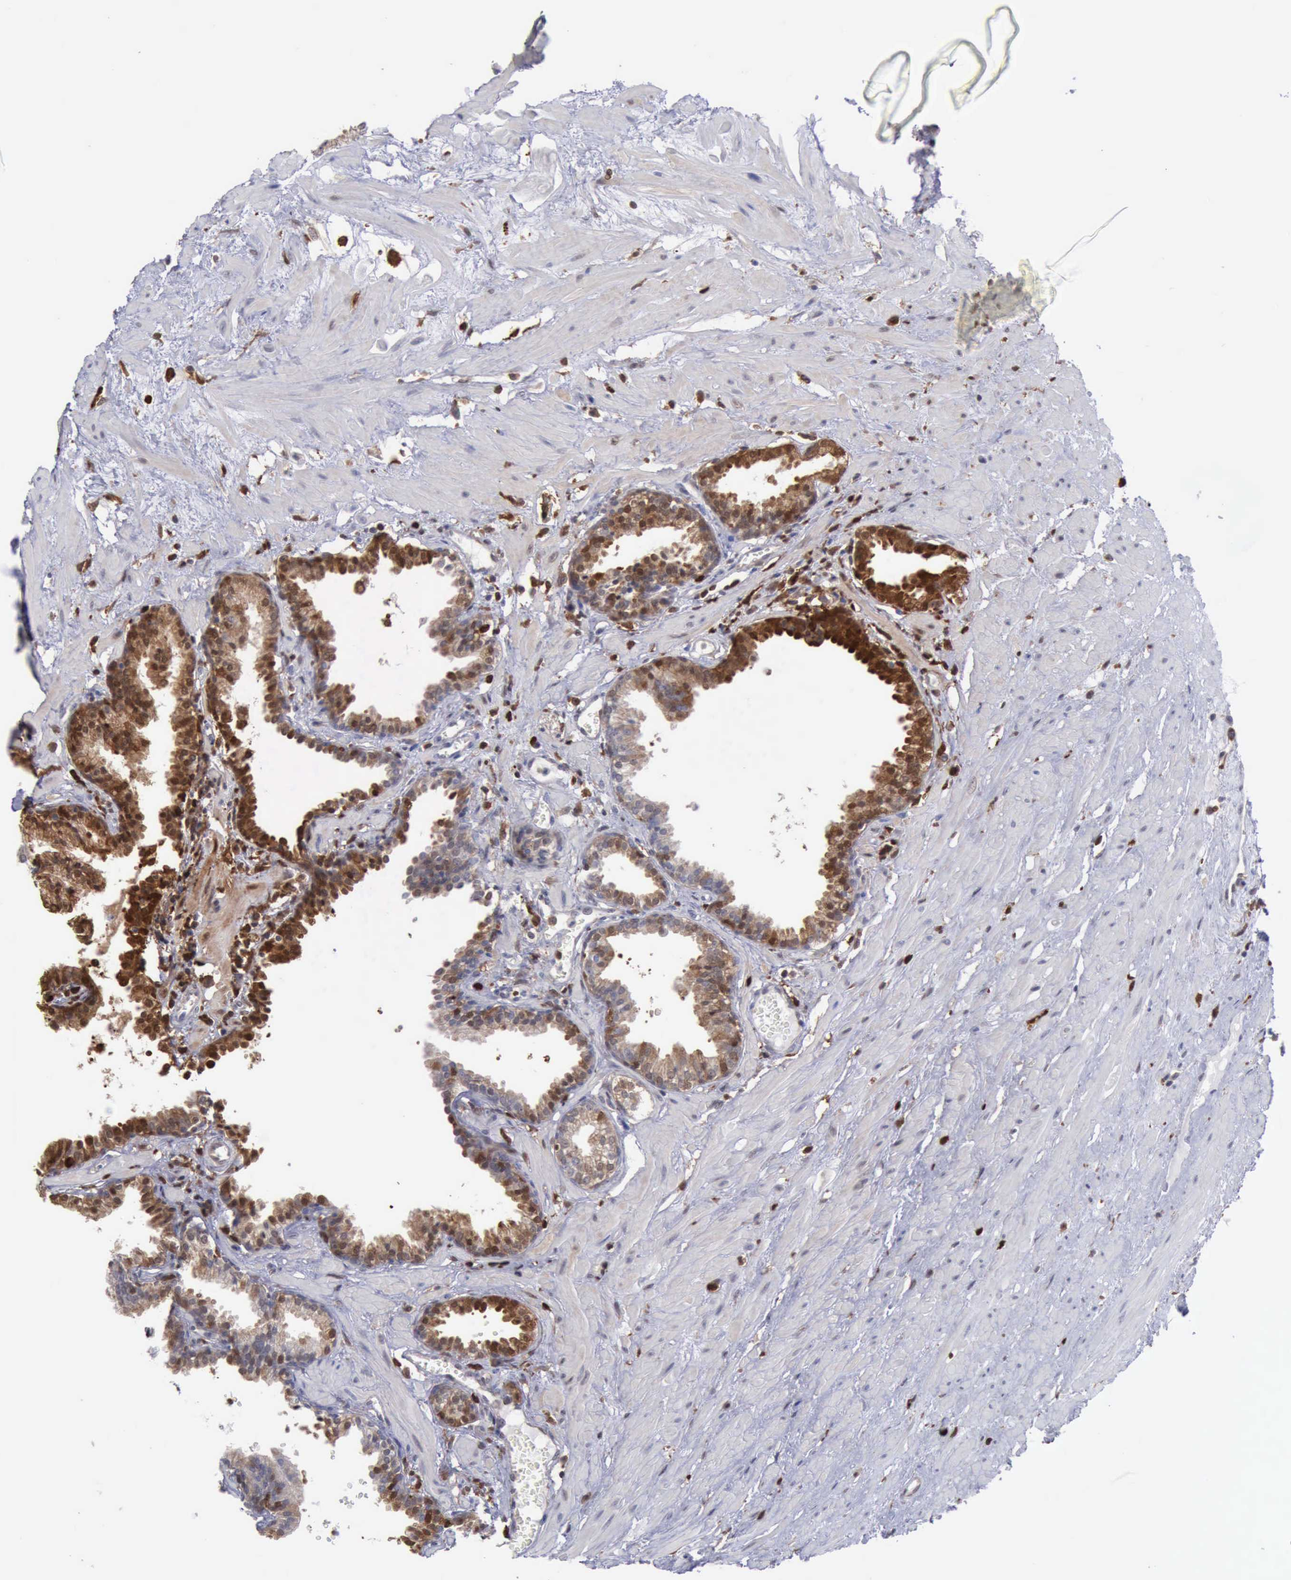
{"staining": {"intensity": "moderate", "quantity": ">75%", "location": "cytoplasmic/membranous,nuclear"}, "tissue": "prostate", "cell_type": "Glandular cells", "image_type": "normal", "snomed": [{"axis": "morphology", "description": "Normal tissue, NOS"}, {"axis": "topography", "description": "Prostate"}], "caption": "The histopathology image reveals staining of benign prostate, revealing moderate cytoplasmic/membranous,nuclear protein expression (brown color) within glandular cells. The protein is stained brown, and the nuclei are stained in blue (DAB IHC with brightfield microscopy, high magnification).", "gene": "STAT1", "patient": {"sex": "male", "age": 64}}